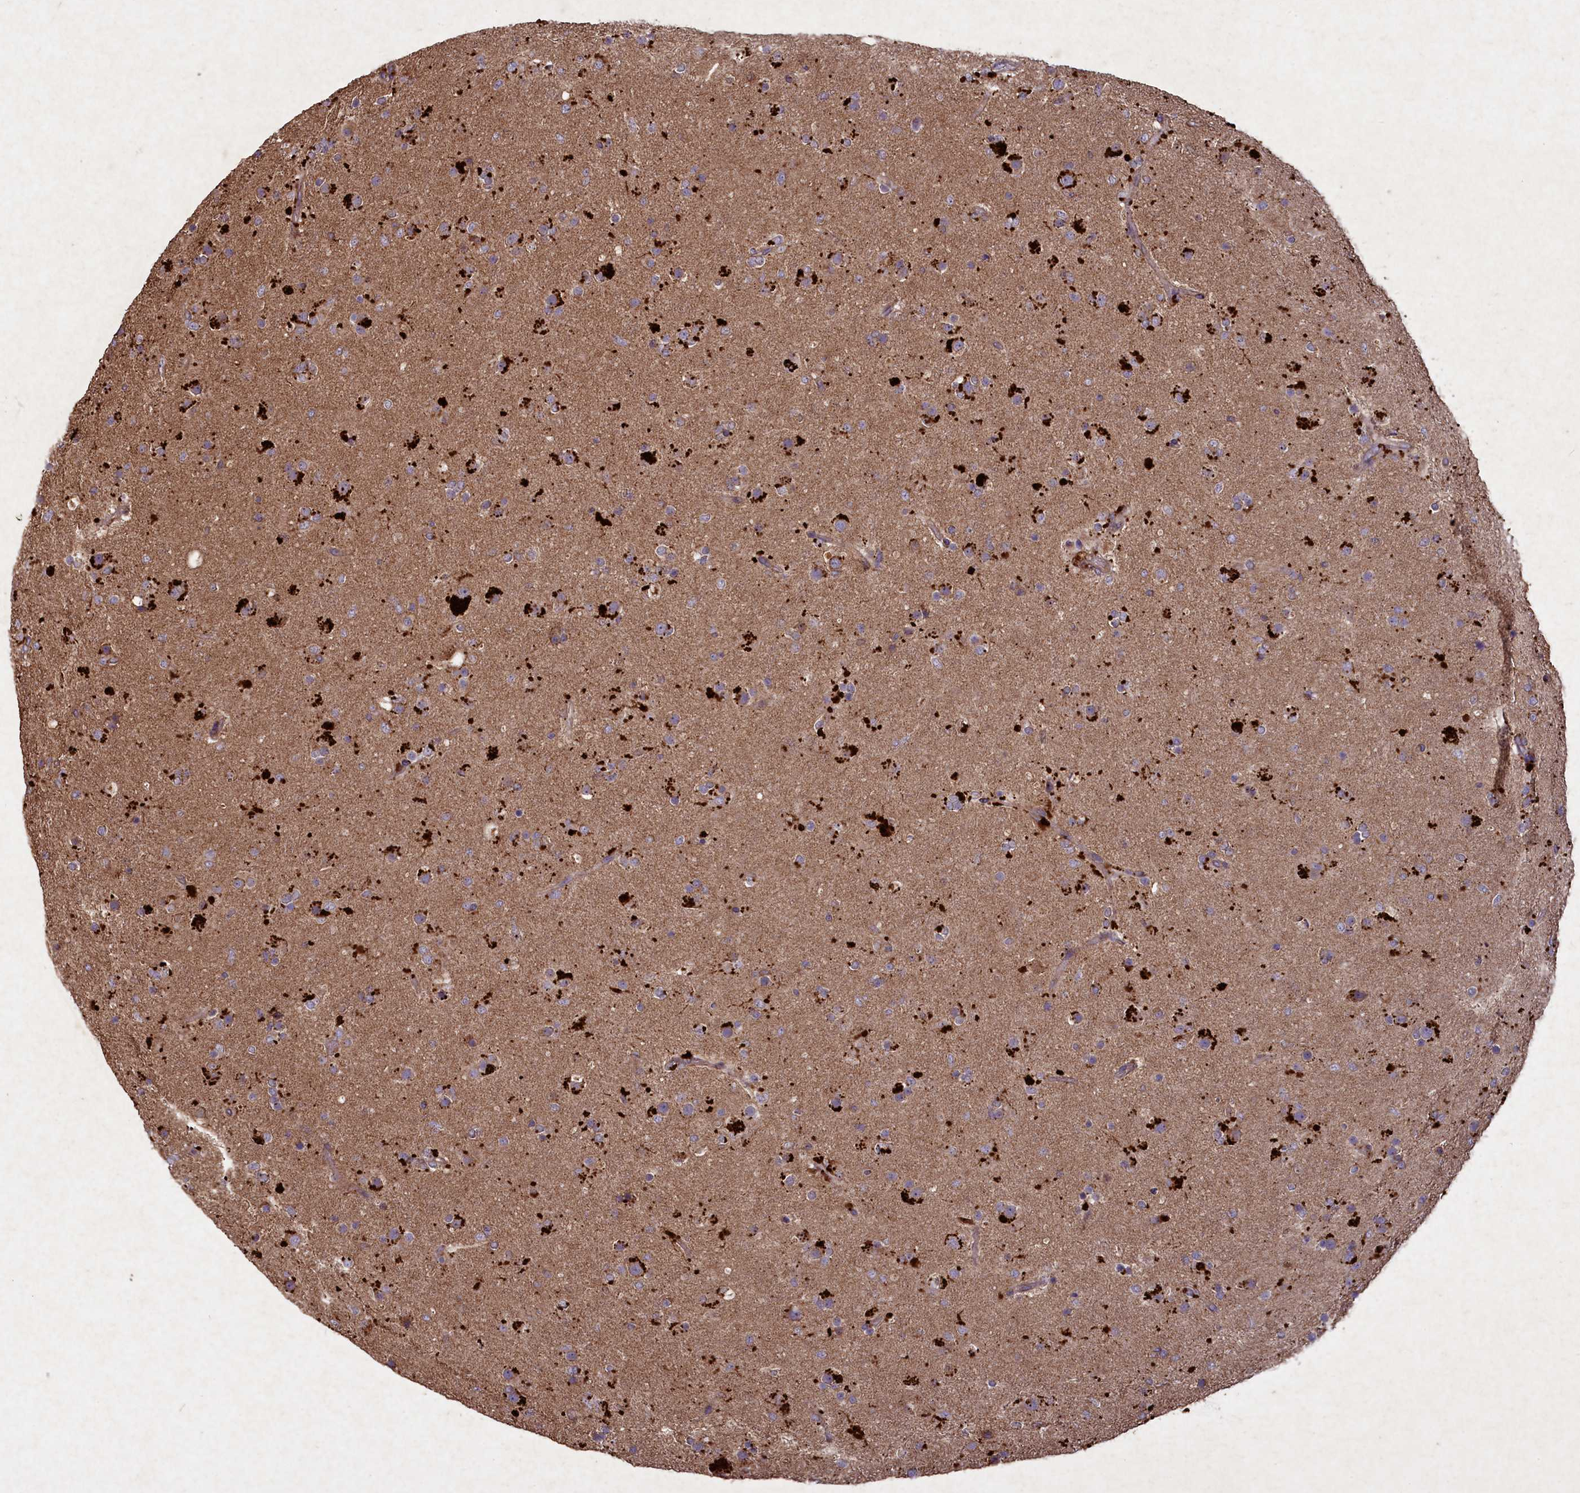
{"staining": {"intensity": "moderate", "quantity": "<25%", "location": "cytoplasmic/membranous"}, "tissue": "glioma", "cell_type": "Tumor cells", "image_type": "cancer", "snomed": [{"axis": "morphology", "description": "Glioma, malignant, Low grade"}, {"axis": "topography", "description": "Brain"}], "caption": "Low-grade glioma (malignant) tissue reveals moderate cytoplasmic/membranous expression in about <25% of tumor cells Nuclei are stained in blue.", "gene": "CIAO2B", "patient": {"sex": "male", "age": 65}}